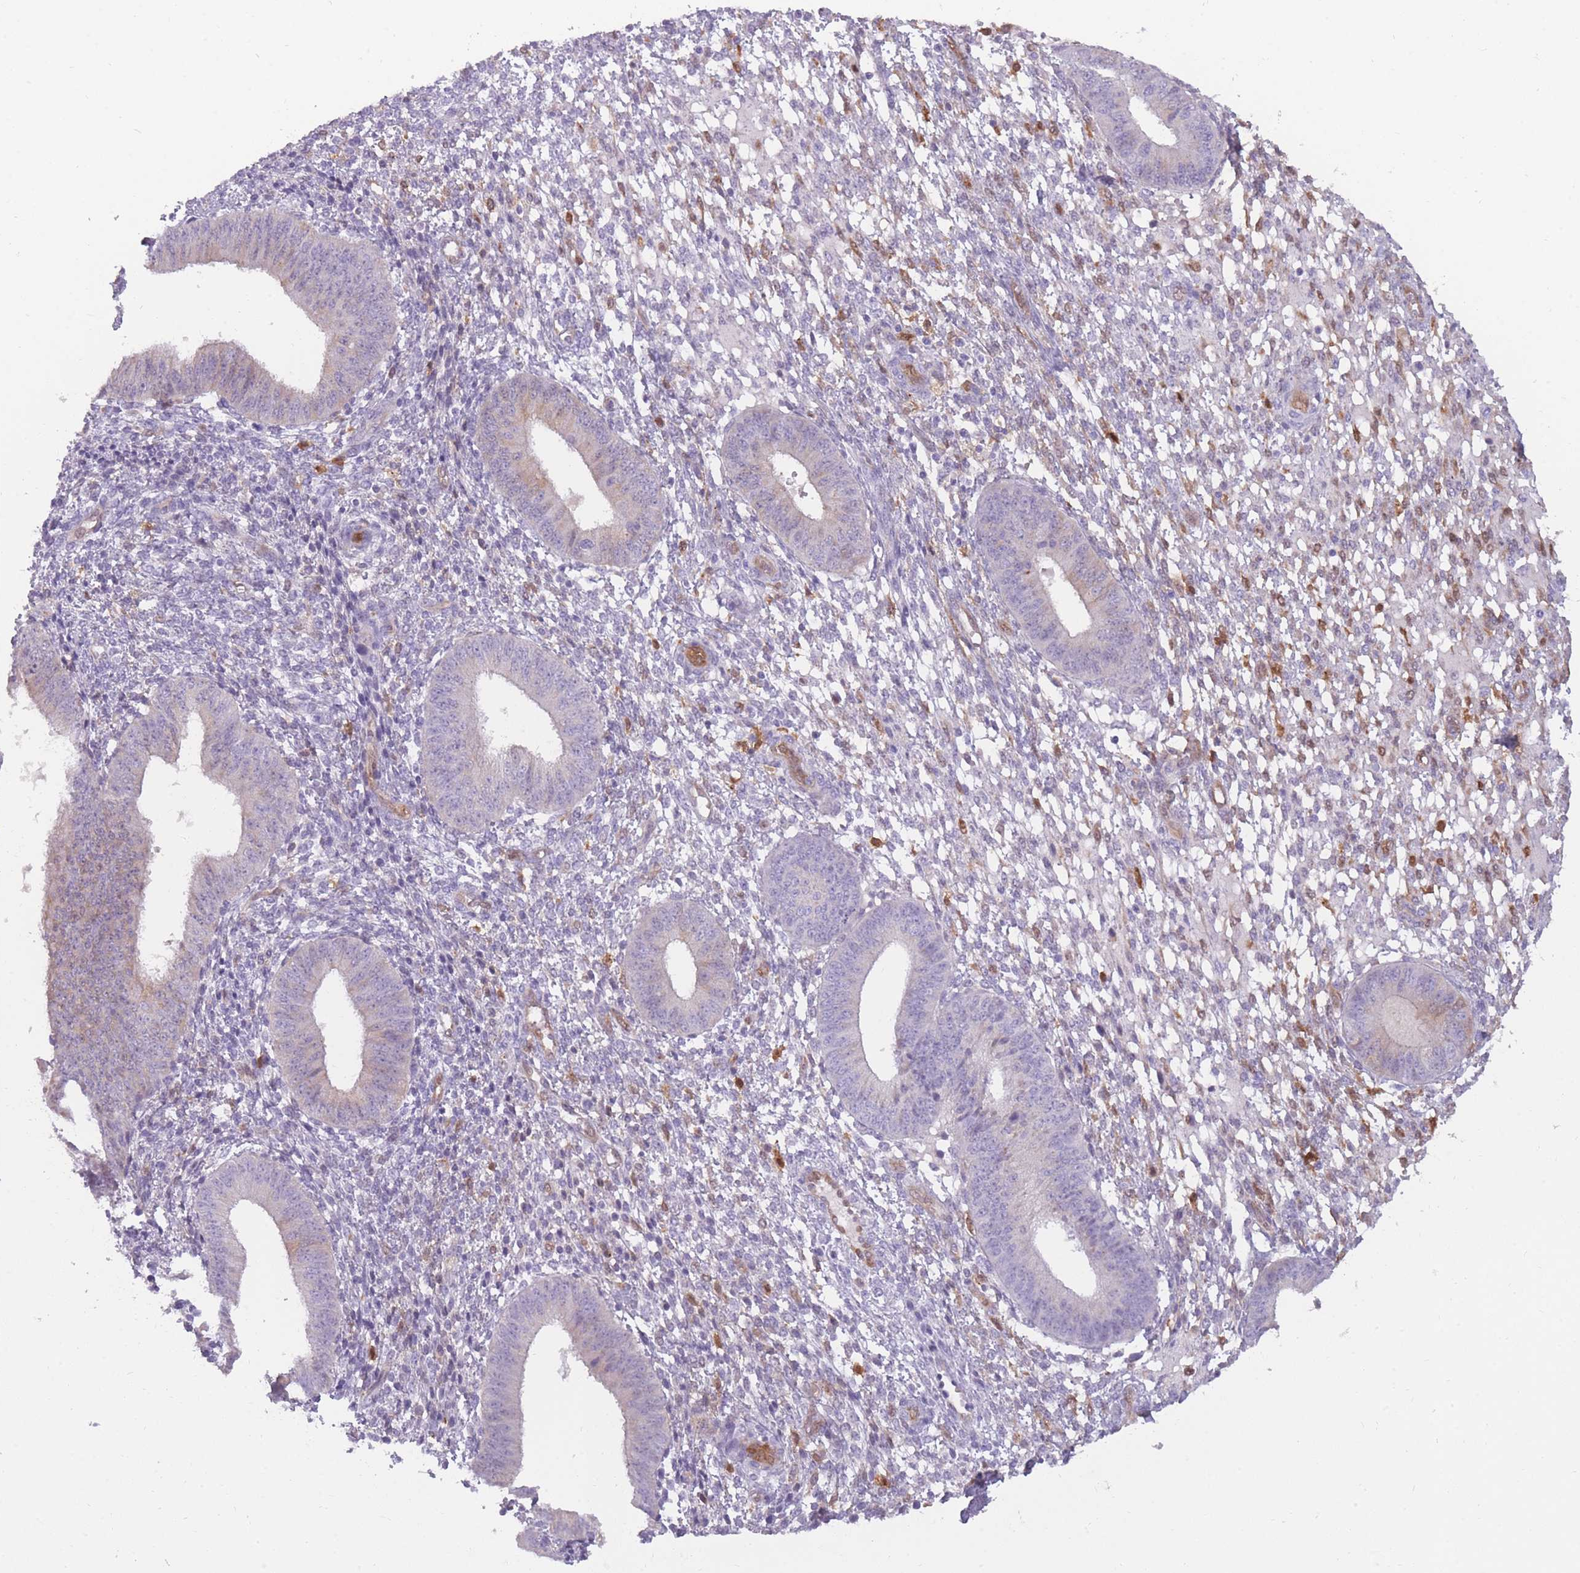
{"staining": {"intensity": "moderate", "quantity": "<25%", "location": "cytoplasmic/membranous"}, "tissue": "endometrium", "cell_type": "Cells in endometrial stroma", "image_type": "normal", "snomed": [{"axis": "morphology", "description": "Normal tissue, NOS"}, {"axis": "topography", "description": "Endometrium"}], "caption": "Cells in endometrial stroma show low levels of moderate cytoplasmic/membranous positivity in about <25% of cells in normal human endometrium.", "gene": "LGALS9B", "patient": {"sex": "female", "age": 49}}